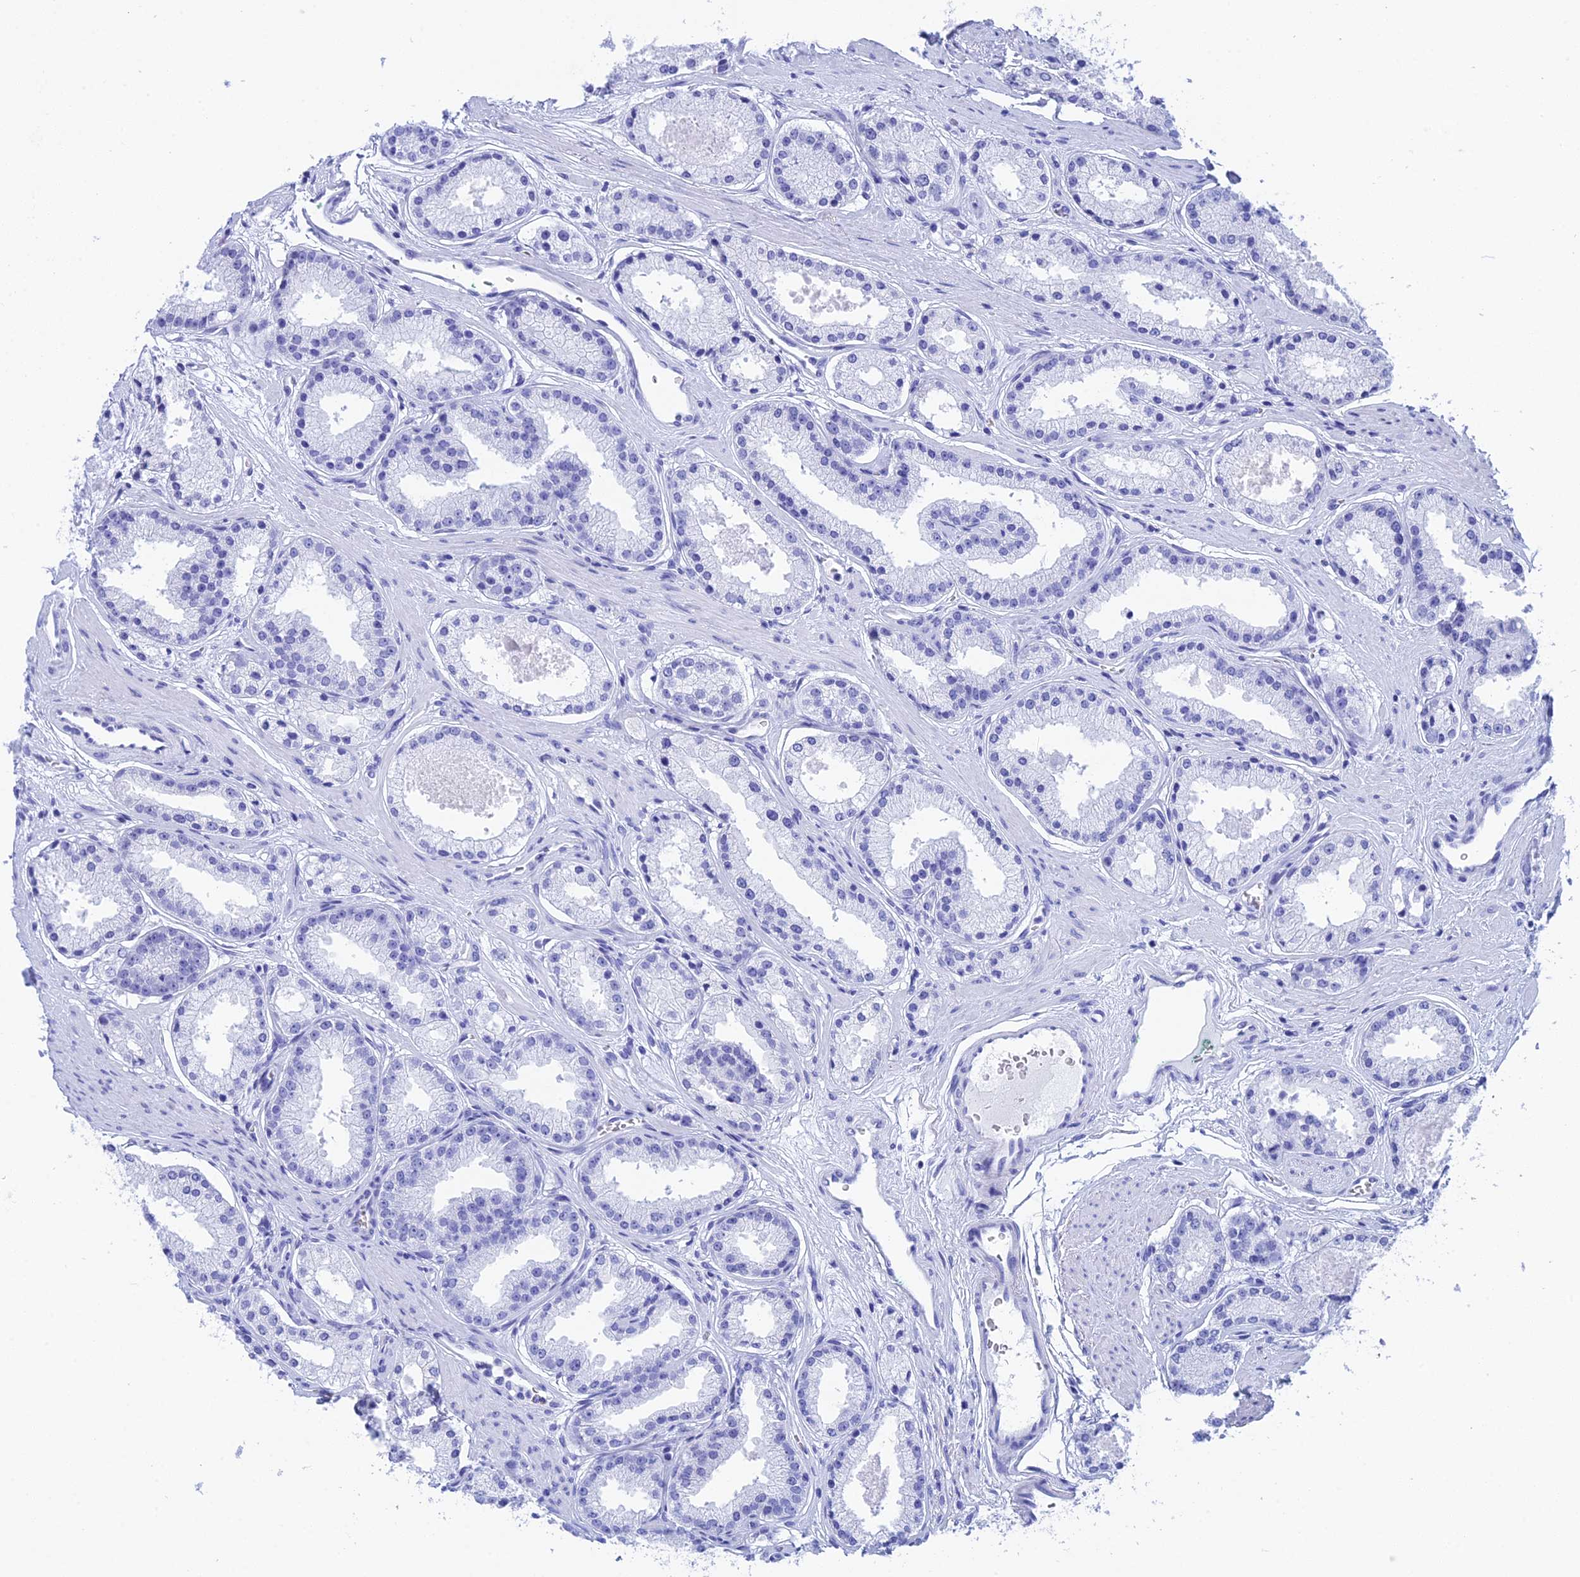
{"staining": {"intensity": "negative", "quantity": "none", "location": "none"}, "tissue": "prostate cancer", "cell_type": "Tumor cells", "image_type": "cancer", "snomed": [{"axis": "morphology", "description": "Adenocarcinoma, Low grade"}, {"axis": "topography", "description": "Prostate"}], "caption": "A photomicrograph of low-grade adenocarcinoma (prostate) stained for a protein demonstrates no brown staining in tumor cells.", "gene": "TEX101", "patient": {"sex": "male", "age": 59}}